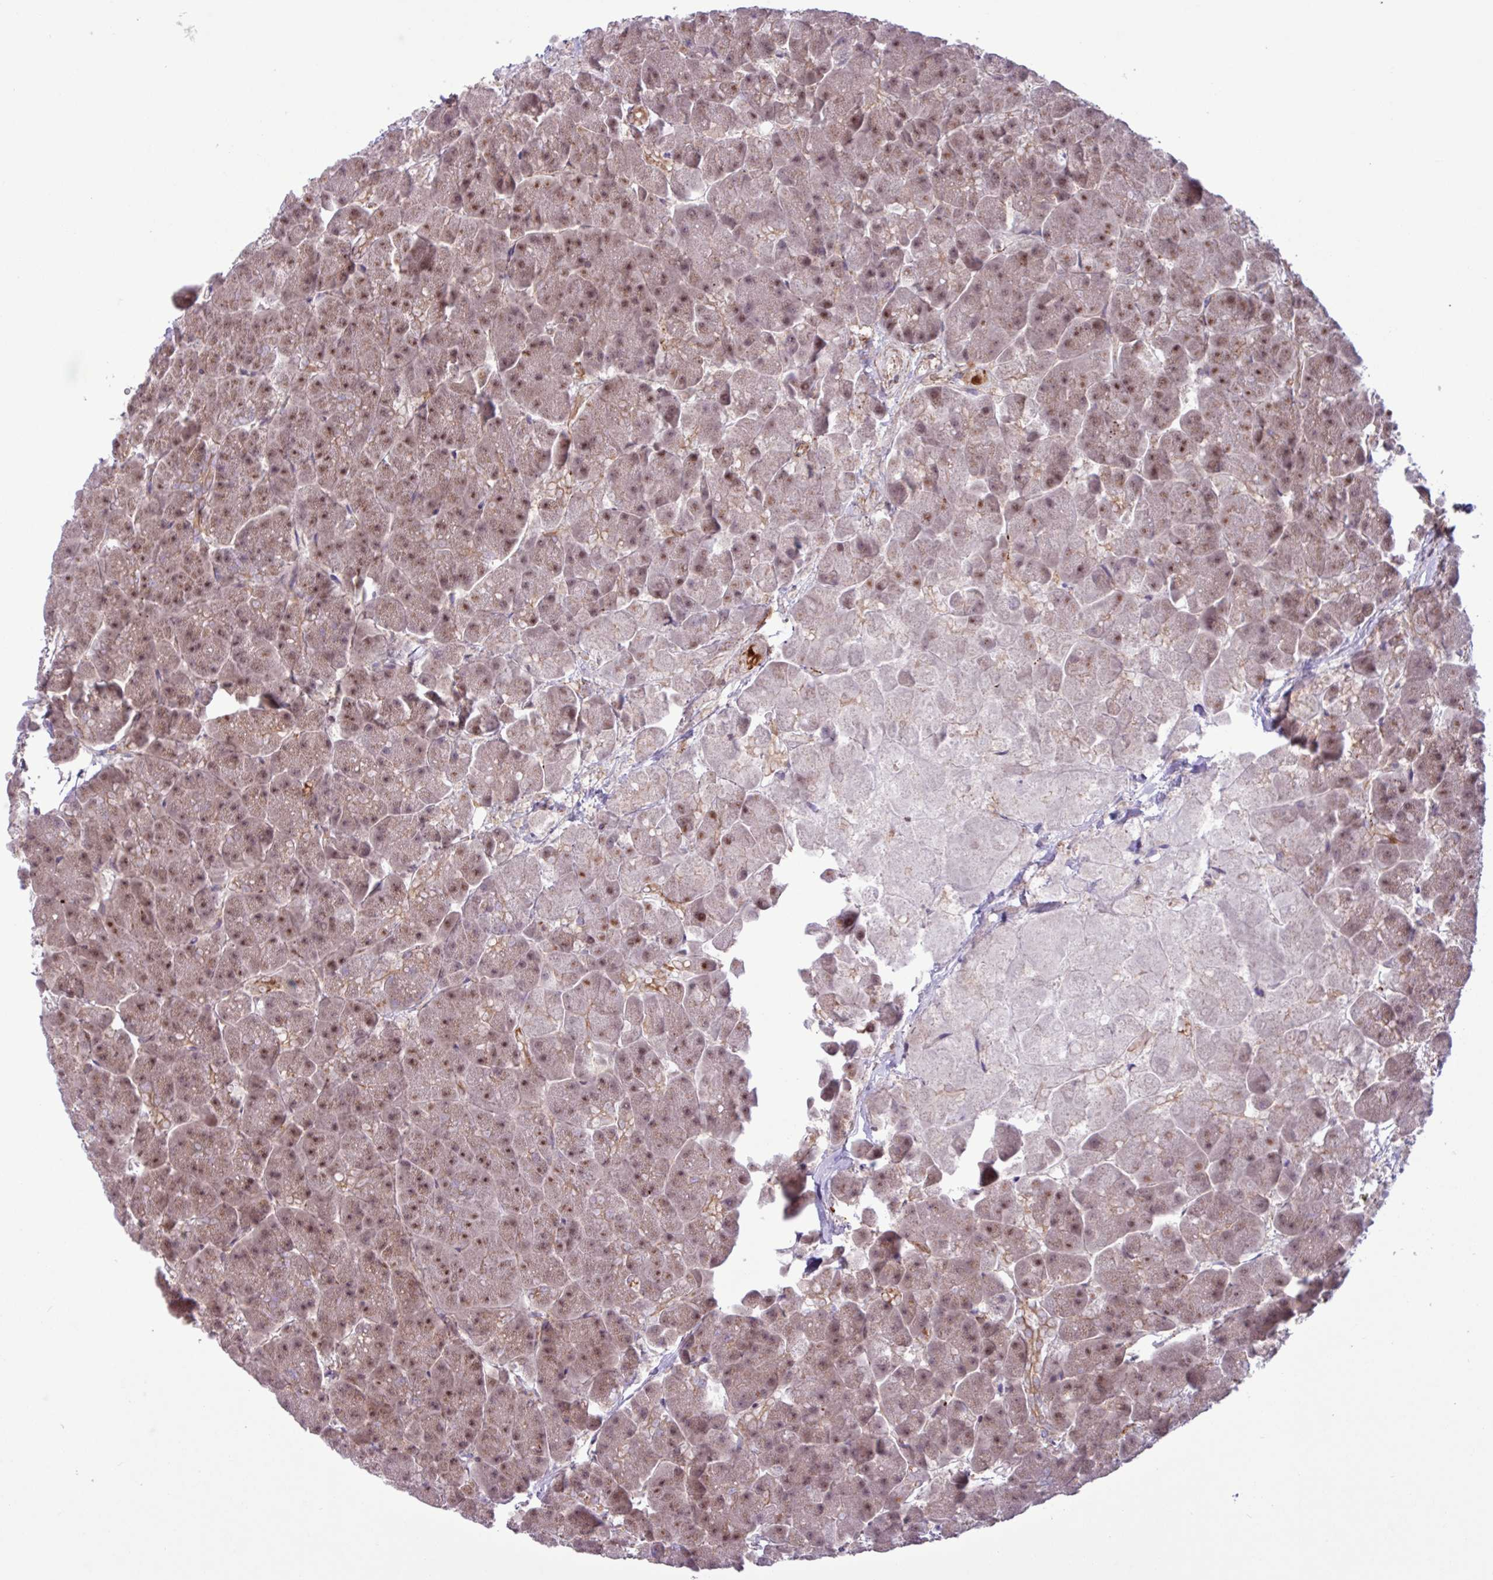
{"staining": {"intensity": "weak", "quantity": "25%-75%", "location": "cytoplasmic/membranous,nuclear"}, "tissue": "pancreas", "cell_type": "Exocrine glandular cells", "image_type": "normal", "snomed": [{"axis": "morphology", "description": "Normal tissue, NOS"}, {"axis": "topography", "description": "Pancreas"}, {"axis": "topography", "description": "Peripheral nerve tissue"}], "caption": "Weak cytoplasmic/membranous,nuclear protein staining is present in approximately 25%-75% of exocrine glandular cells in pancreas.", "gene": "CNTRL", "patient": {"sex": "male", "age": 54}}